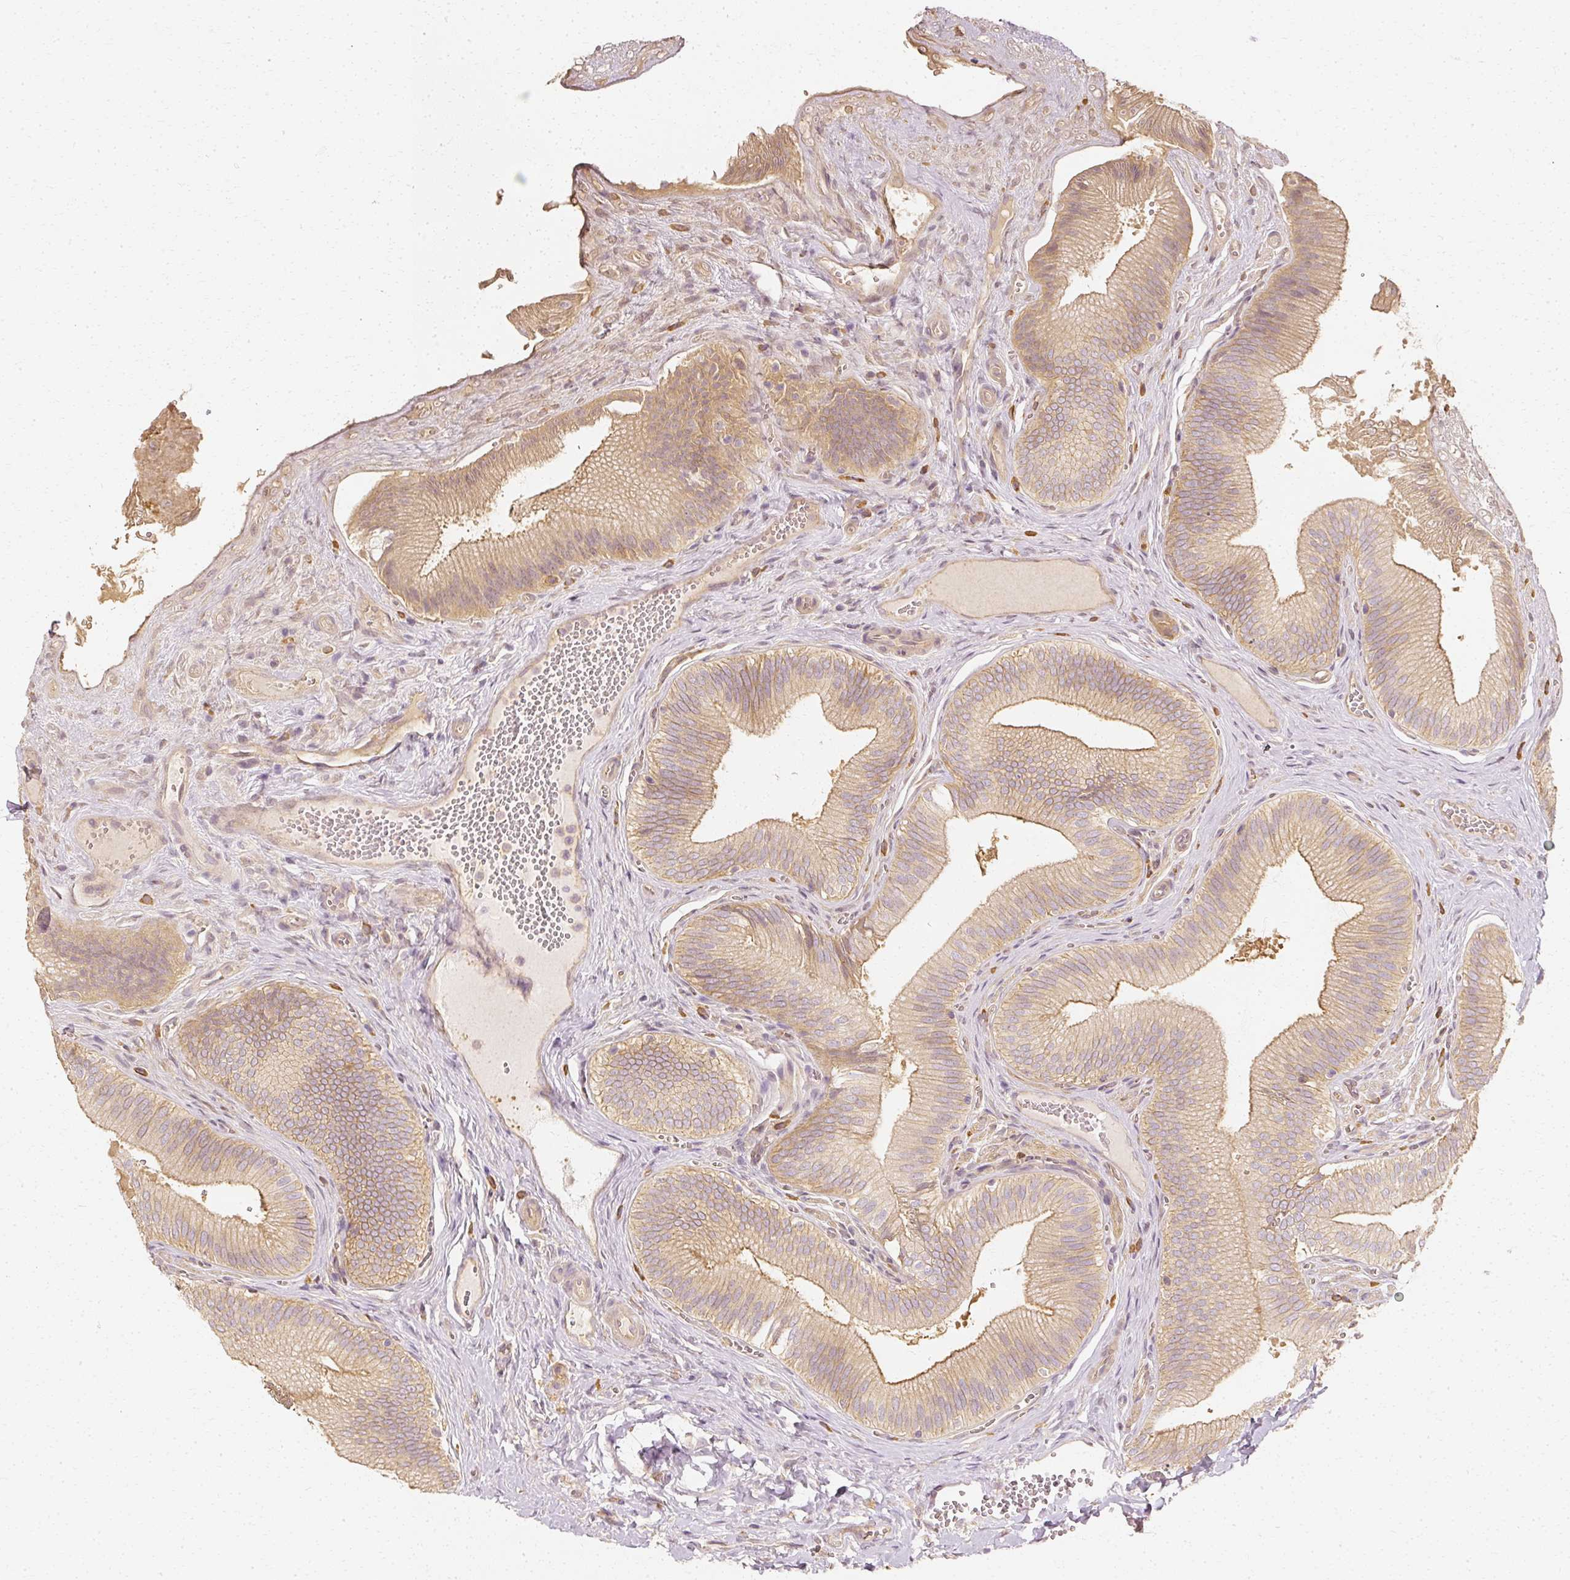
{"staining": {"intensity": "moderate", "quantity": ">75%", "location": "cytoplasmic/membranous"}, "tissue": "gallbladder", "cell_type": "Glandular cells", "image_type": "normal", "snomed": [{"axis": "morphology", "description": "Normal tissue, NOS"}, {"axis": "topography", "description": "Gallbladder"}], "caption": "An immunohistochemistry (IHC) image of normal tissue is shown. Protein staining in brown shows moderate cytoplasmic/membranous positivity in gallbladder within glandular cells. The staining was performed using DAB (3,3'-diaminobenzidine) to visualize the protein expression in brown, while the nuclei were stained in blue with hematoxylin (Magnification: 20x).", "gene": "GNAQ", "patient": {"sex": "male", "age": 17}}